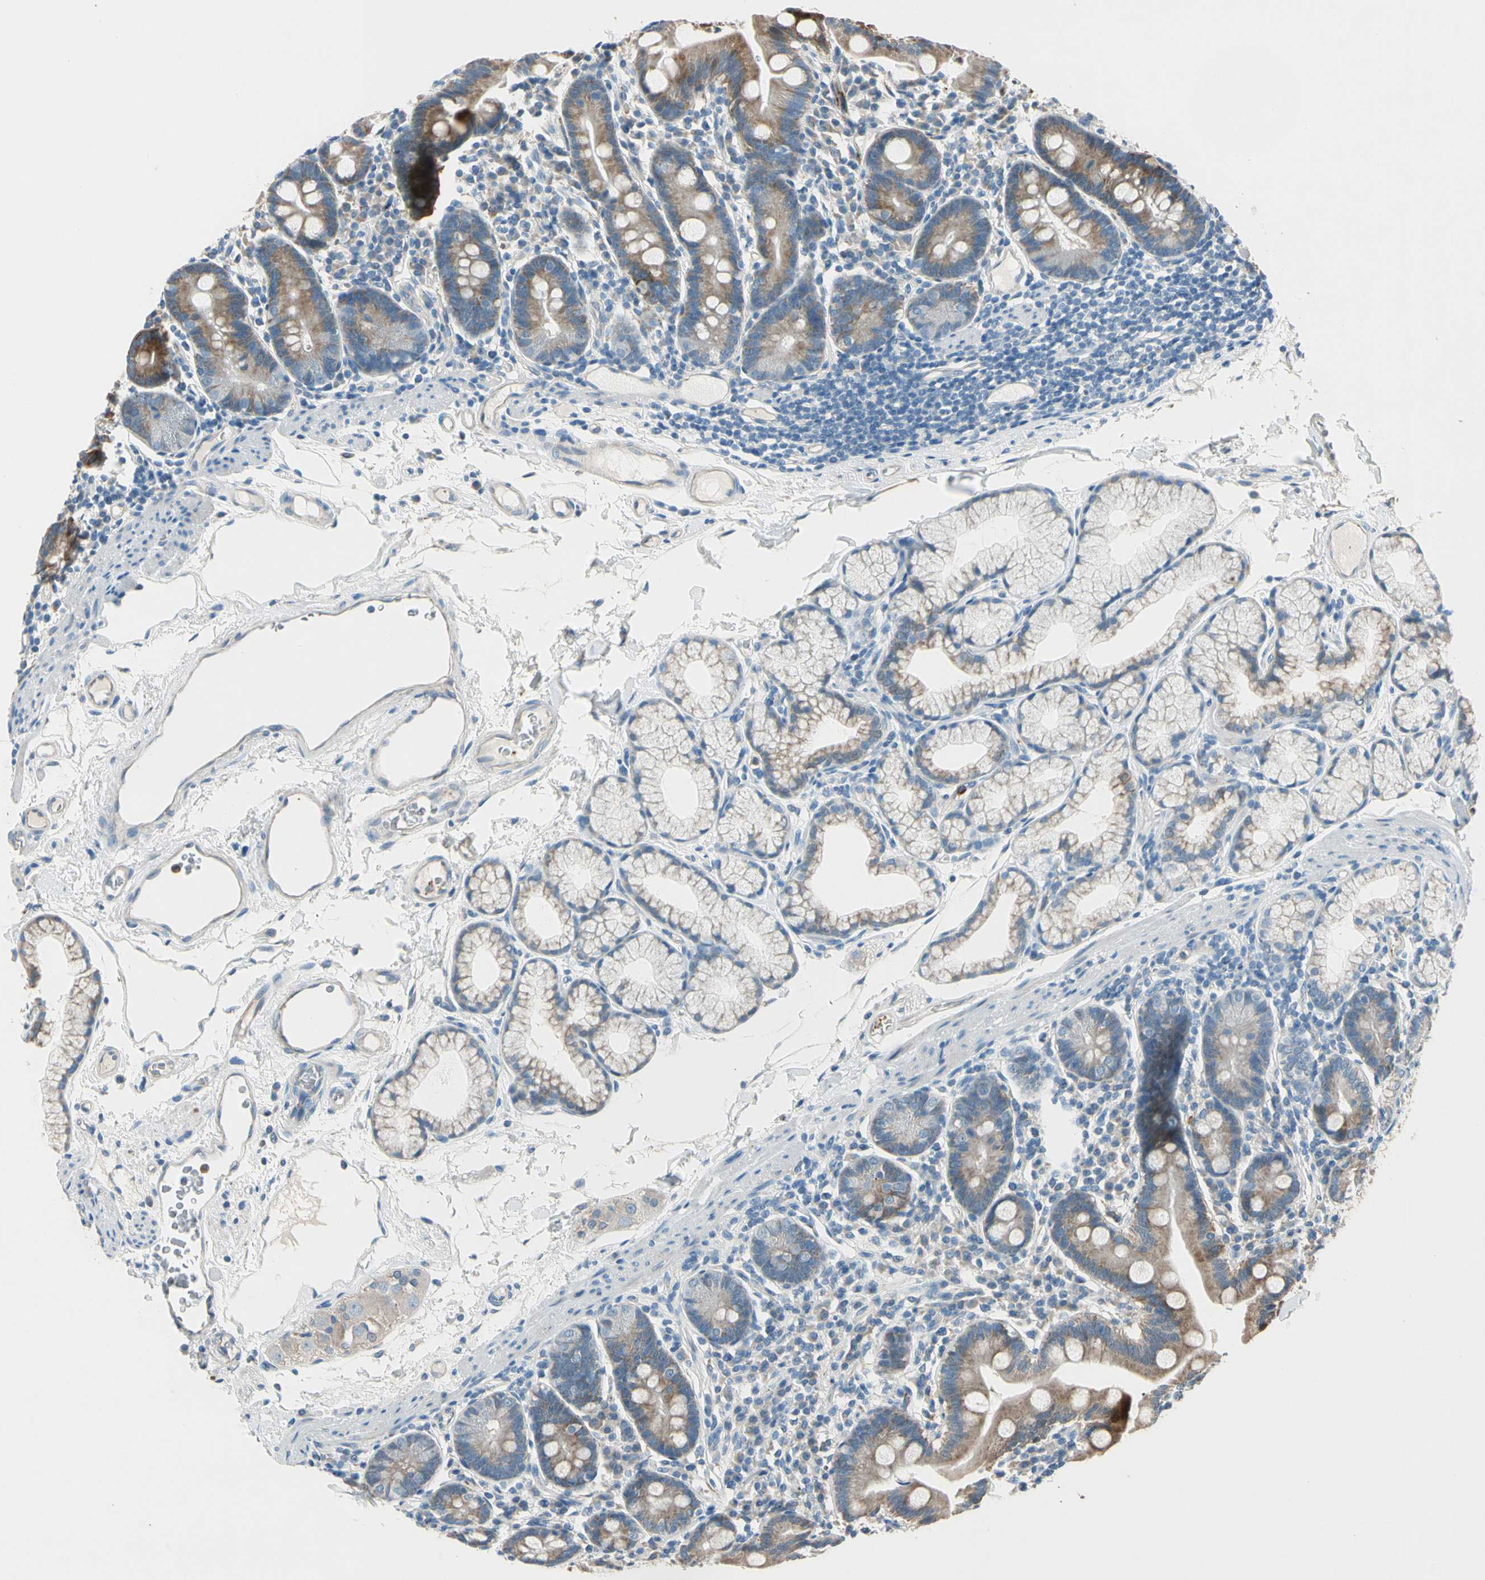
{"staining": {"intensity": "moderate", "quantity": "25%-75%", "location": "cytoplasmic/membranous"}, "tissue": "duodenum", "cell_type": "Glandular cells", "image_type": "normal", "snomed": [{"axis": "morphology", "description": "Normal tissue, NOS"}, {"axis": "topography", "description": "Duodenum"}], "caption": "A high-resolution micrograph shows immunohistochemistry (IHC) staining of benign duodenum, which demonstrates moderate cytoplasmic/membranous staining in approximately 25%-75% of glandular cells.", "gene": "LY6G6F", "patient": {"sex": "male", "age": 50}}